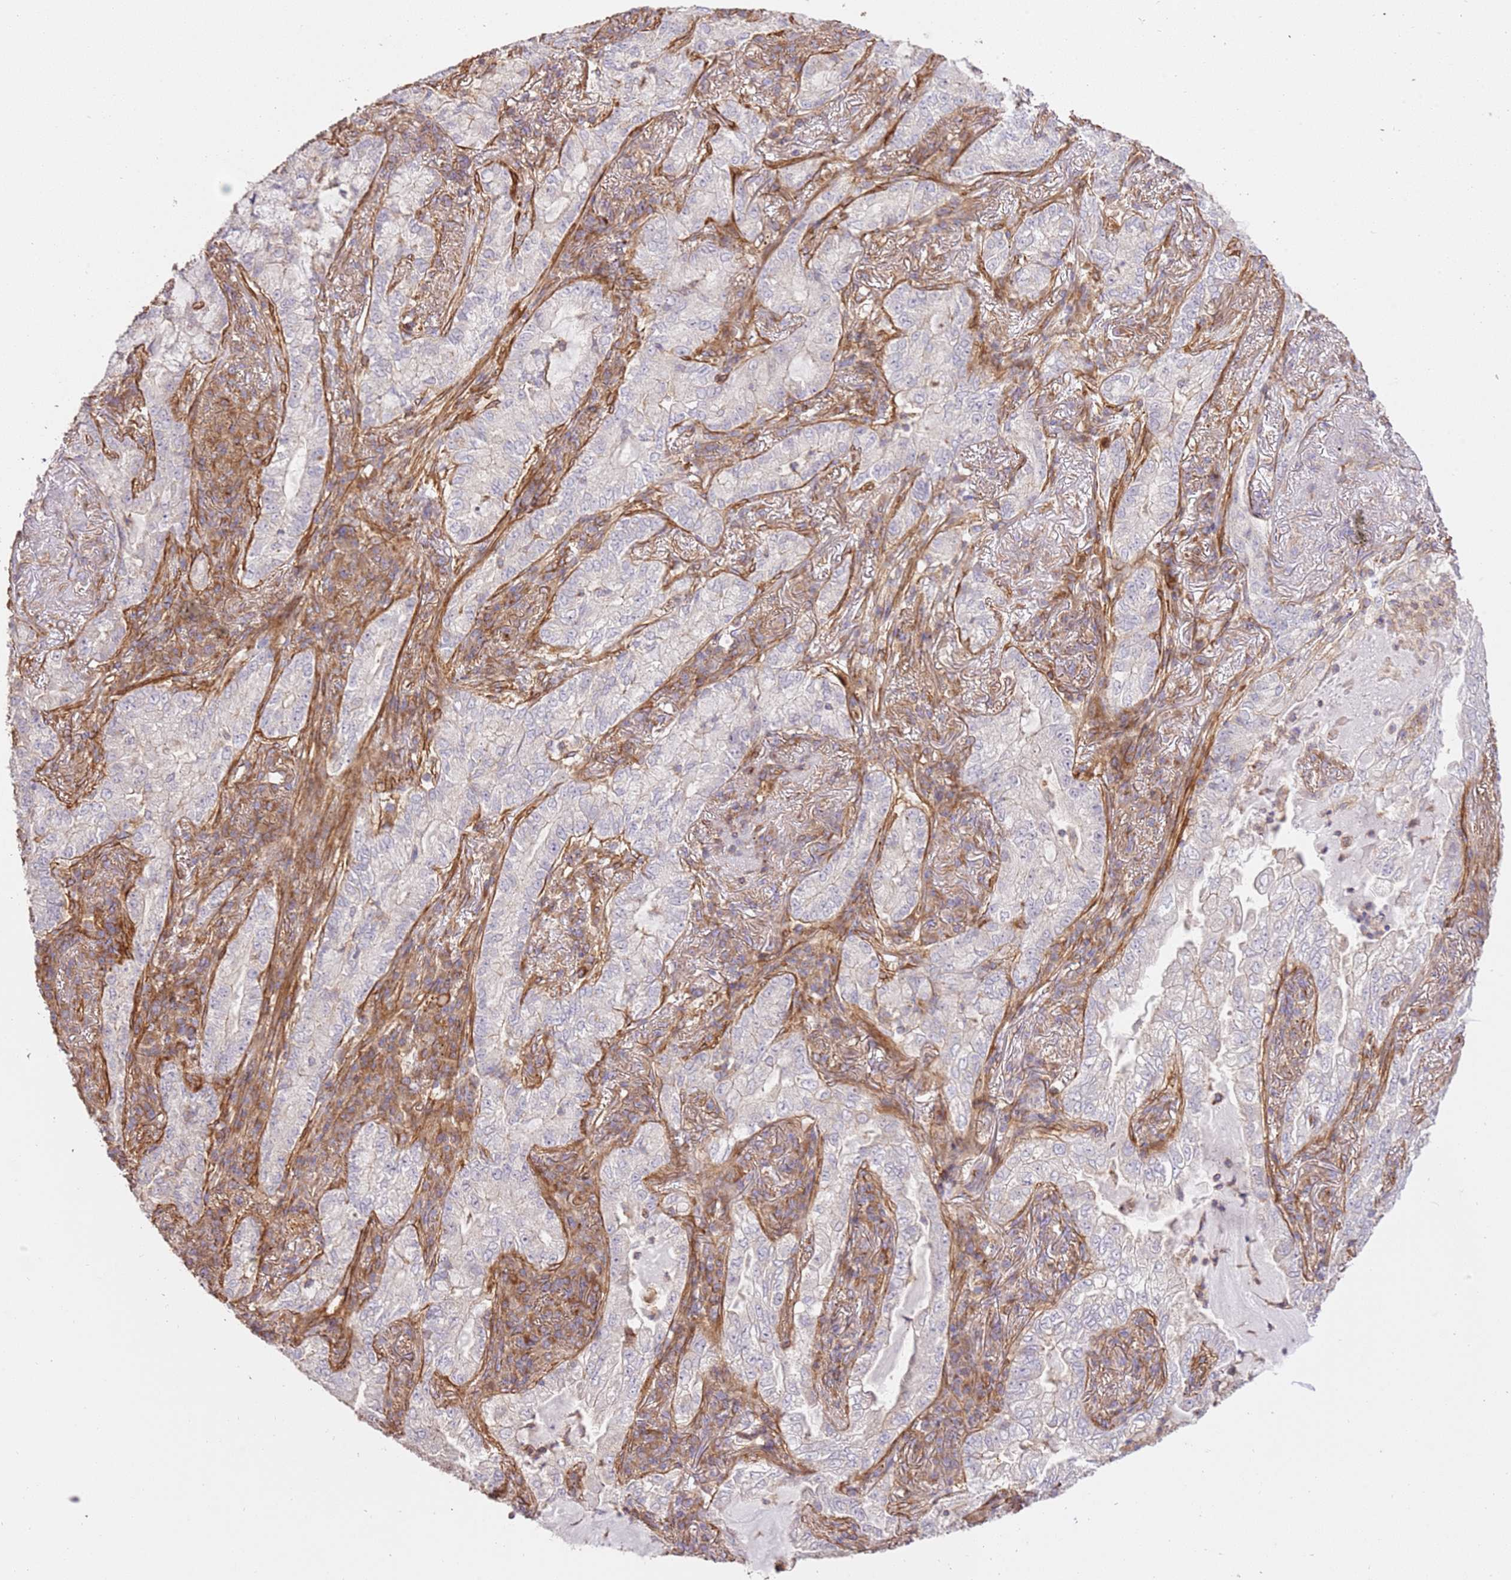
{"staining": {"intensity": "weak", "quantity": "<25%", "location": "cytoplasmic/membranous"}, "tissue": "lung cancer", "cell_type": "Tumor cells", "image_type": "cancer", "snomed": [{"axis": "morphology", "description": "Adenocarcinoma, NOS"}, {"axis": "topography", "description": "Lung"}], "caption": "The photomicrograph displays no significant expression in tumor cells of lung cancer (adenocarcinoma).", "gene": "ZBTB39", "patient": {"sex": "female", "age": 73}}